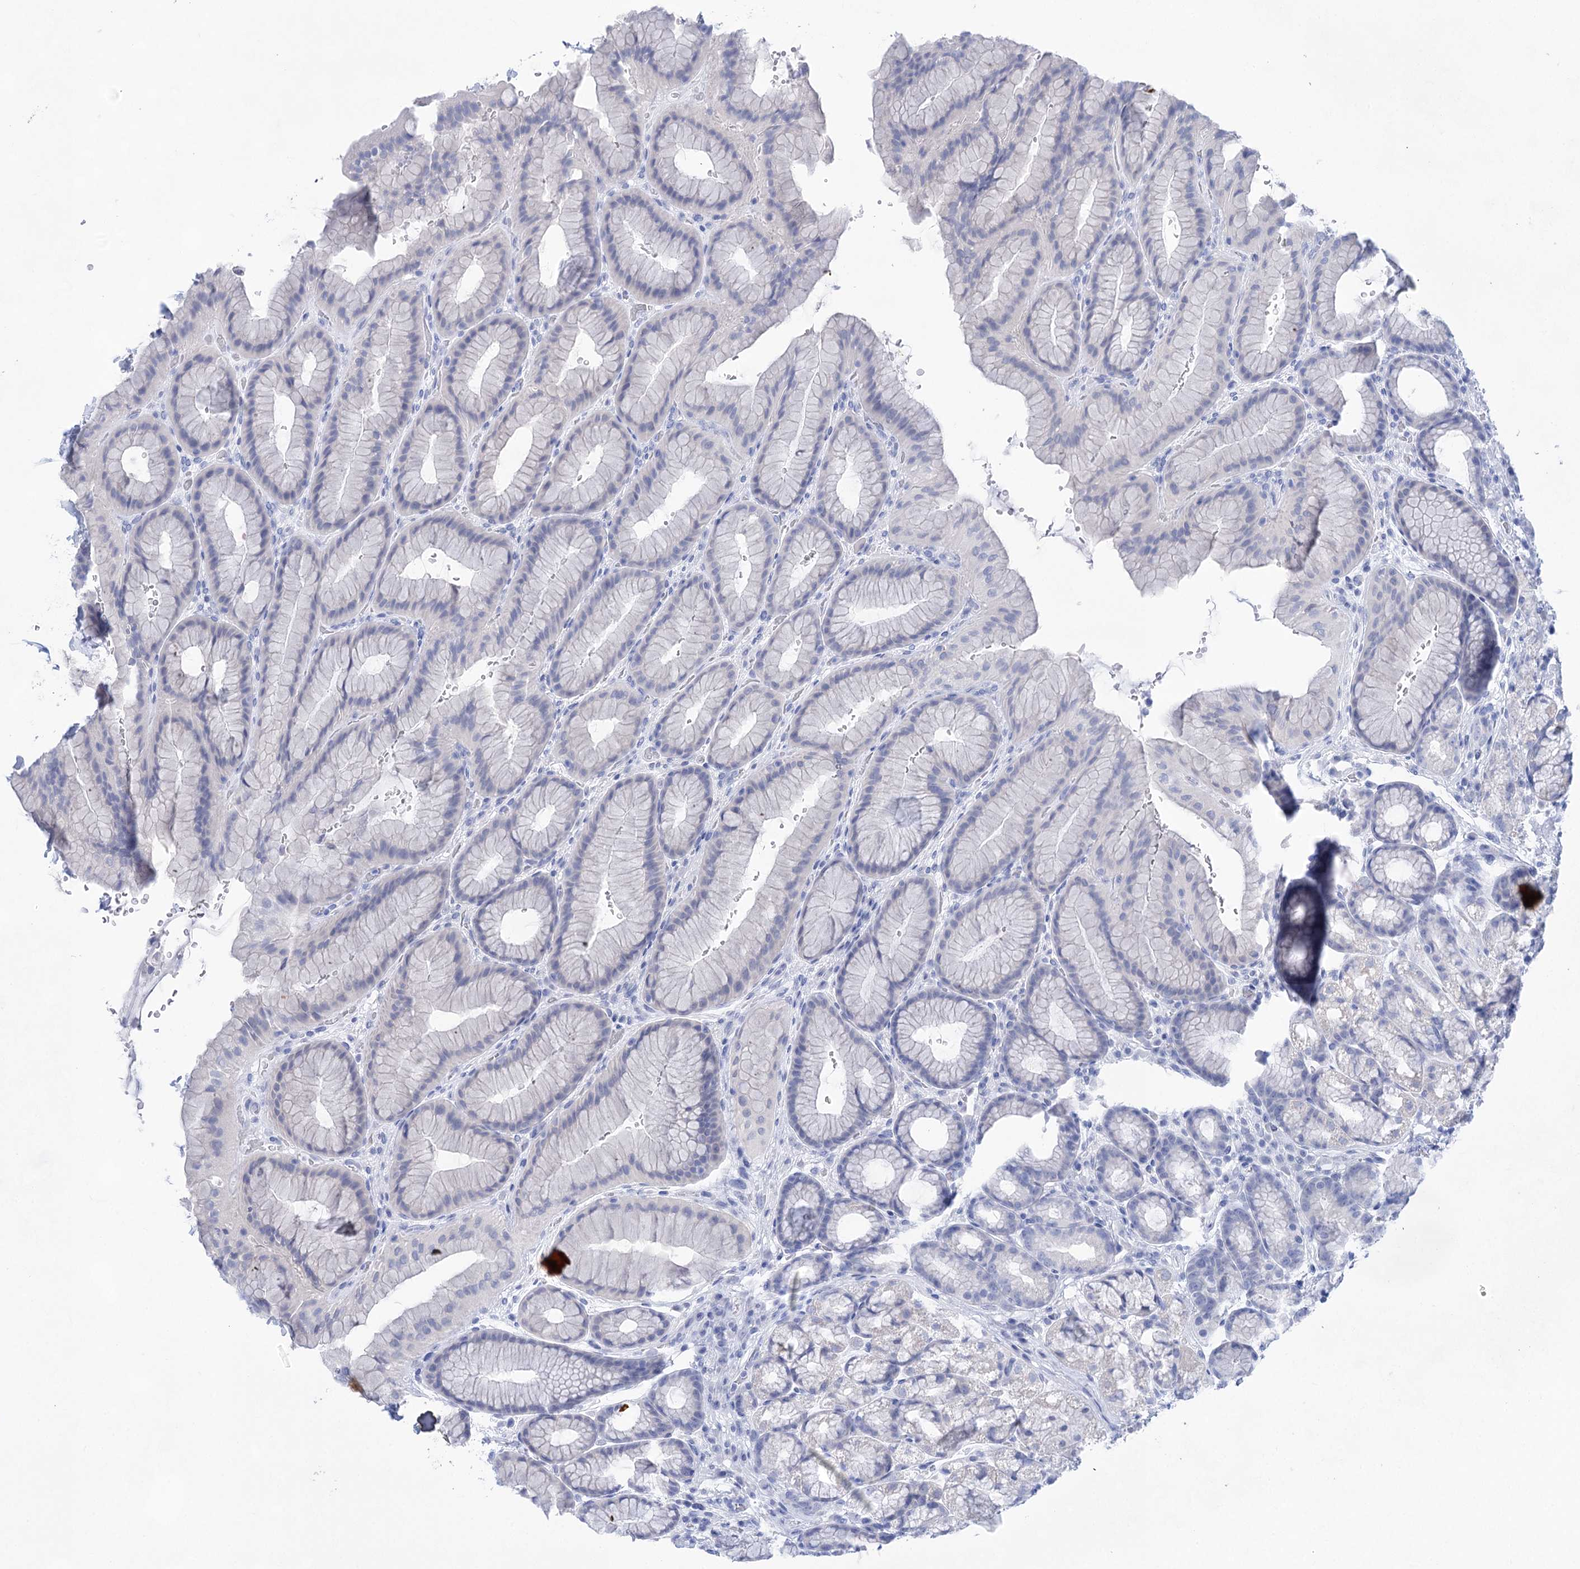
{"staining": {"intensity": "negative", "quantity": "none", "location": "none"}, "tissue": "stomach", "cell_type": "Glandular cells", "image_type": "normal", "snomed": [{"axis": "morphology", "description": "Normal tissue, NOS"}, {"axis": "morphology", "description": "Adenocarcinoma, NOS"}, {"axis": "topography", "description": "Stomach"}], "caption": "IHC micrograph of benign stomach: stomach stained with DAB (3,3'-diaminobenzidine) demonstrates no significant protein expression in glandular cells. (DAB (3,3'-diaminobenzidine) IHC with hematoxylin counter stain).", "gene": "LALBA", "patient": {"sex": "male", "age": 57}}